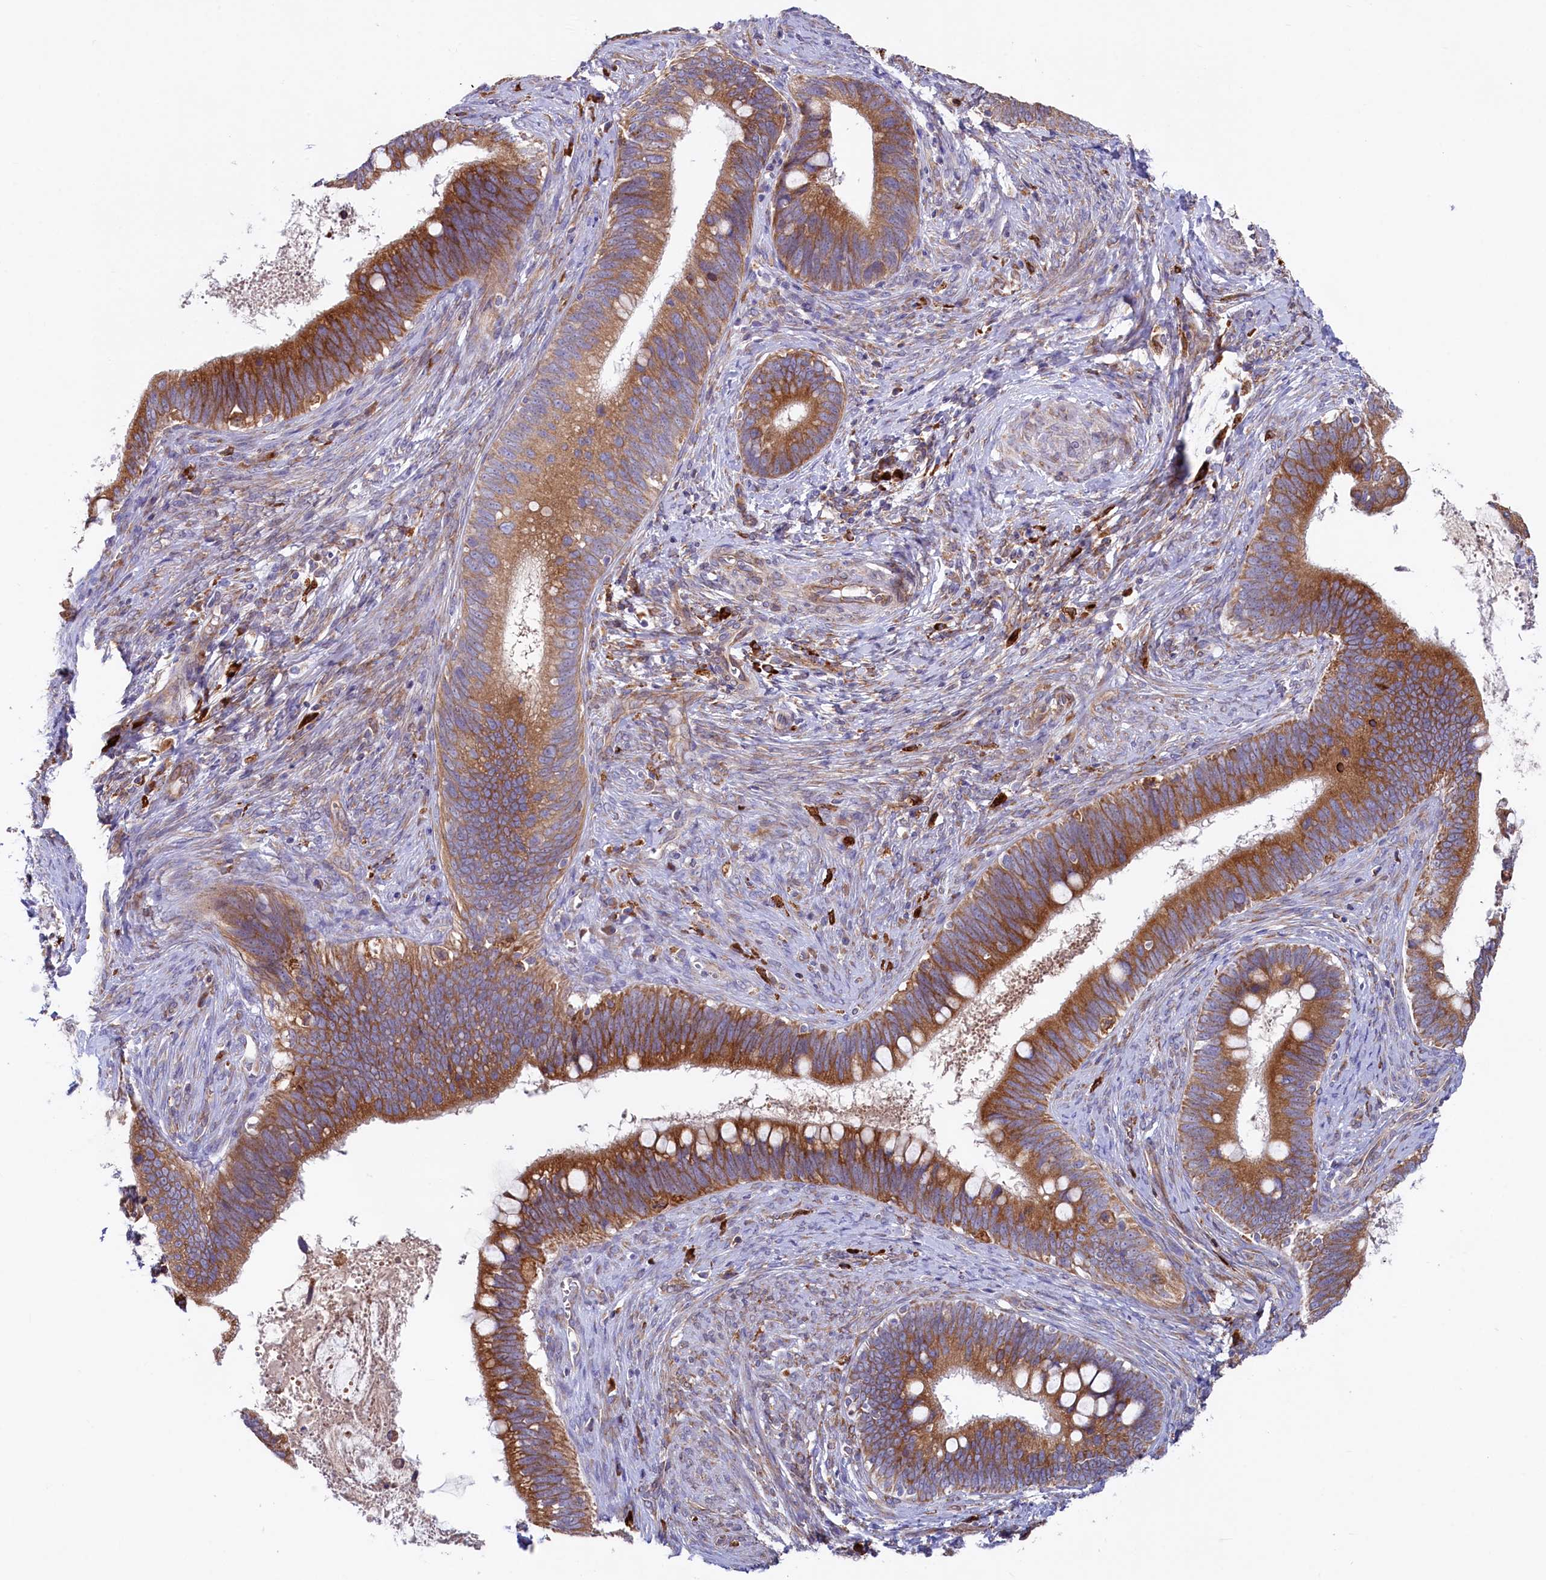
{"staining": {"intensity": "strong", "quantity": ">75%", "location": "cytoplasmic/membranous"}, "tissue": "cervical cancer", "cell_type": "Tumor cells", "image_type": "cancer", "snomed": [{"axis": "morphology", "description": "Adenocarcinoma, NOS"}, {"axis": "topography", "description": "Cervix"}], "caption": "This photomicrograph demonstrates immunohistochemistry staining of human cervical adenocarcinoma, with high strong cytoplasmic/membranous staining in about >75% of tumor cells.", "gene": "CHID1", "patient": {"sex": "female", "age": 42}}